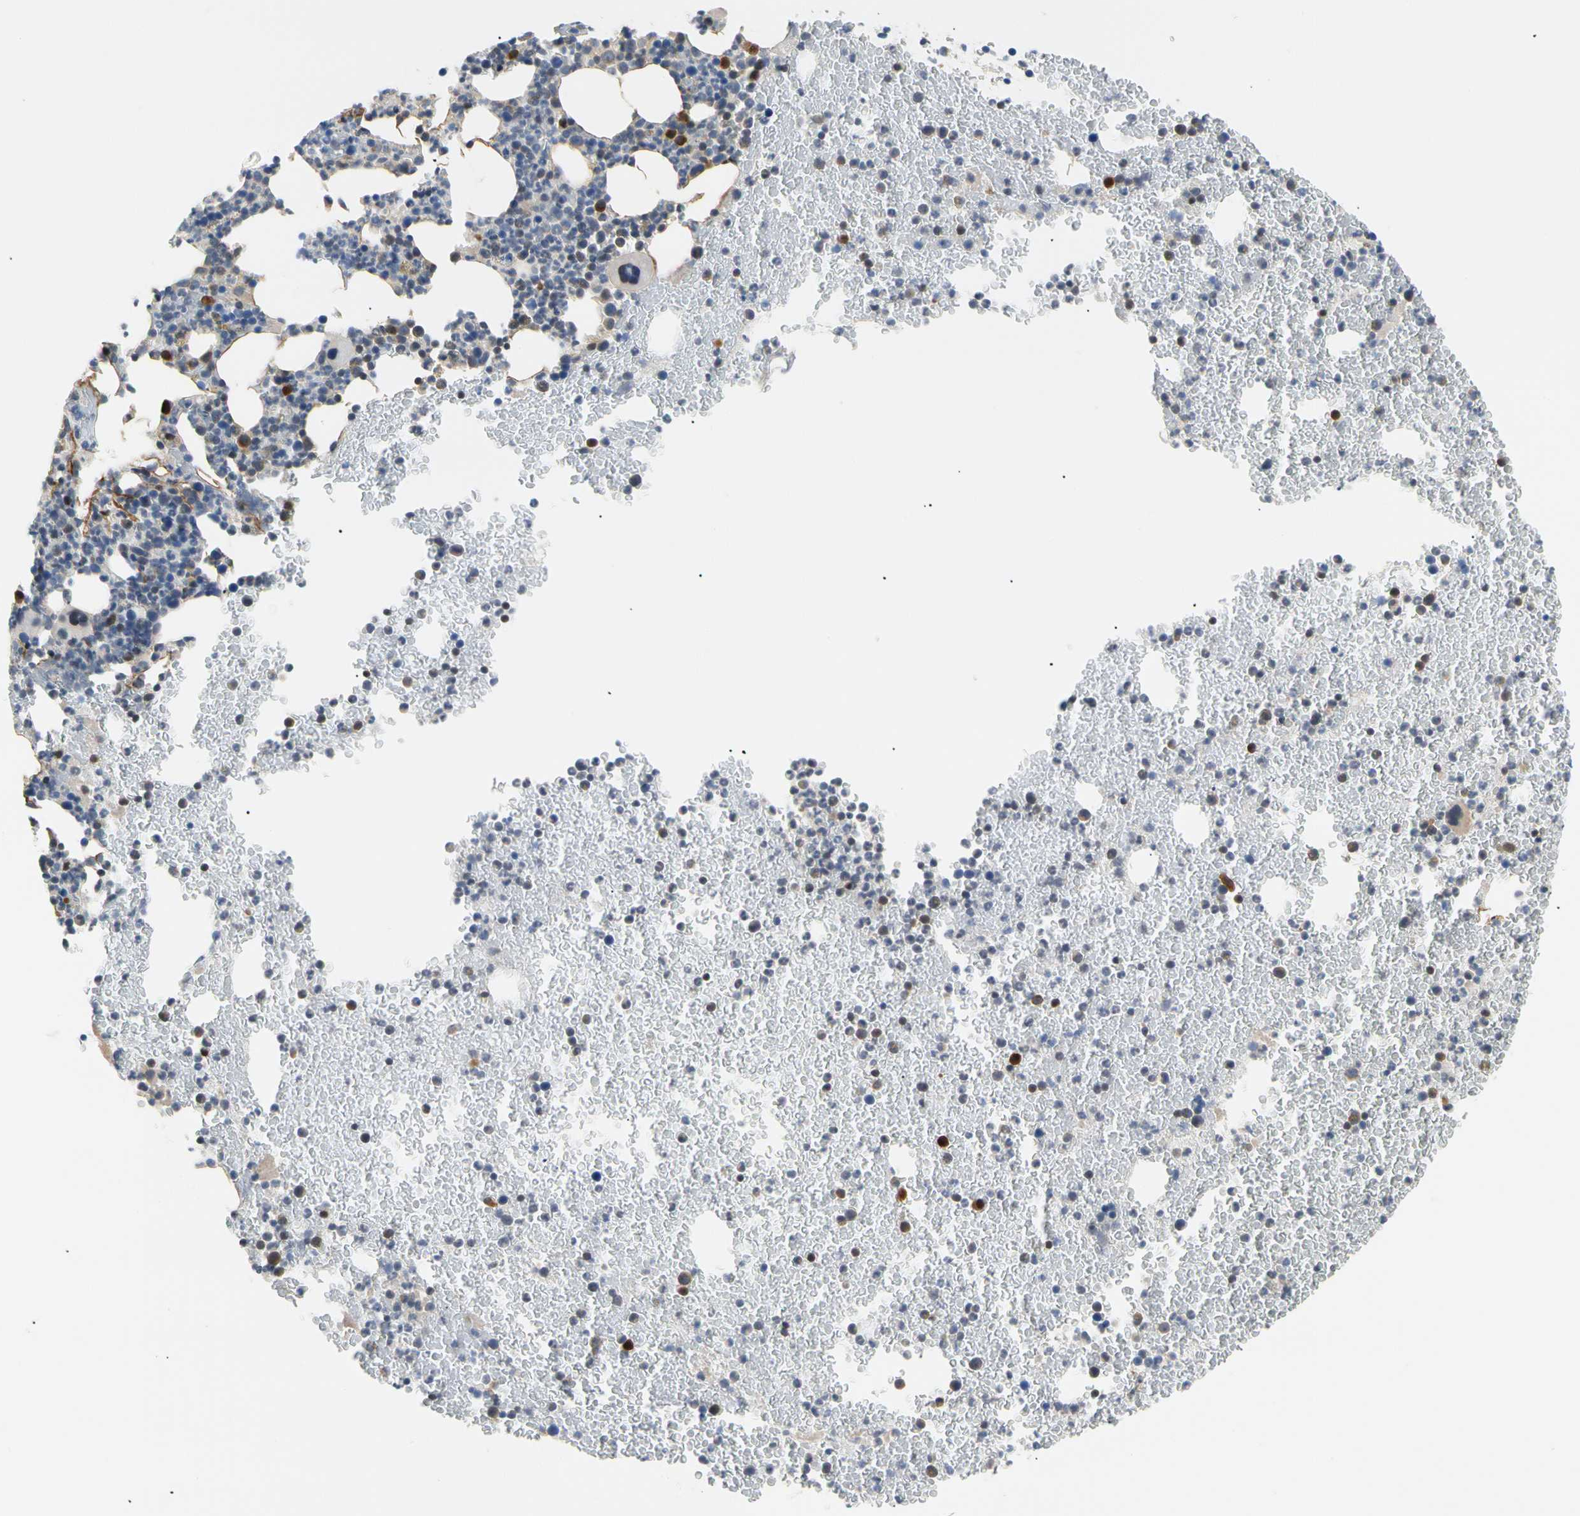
{"staining": {"intensity": "weak", "quantity": "<25%", "location": "cytoplasmic/membranous"}, "tissue": "bone marrow", "cell_type": "Hematopoietic cells", "image_type": "normal", "snomed": [{"axis": "morphology", "description": "Normal tissue, NOS"}, {"axis": "topography", "description": "Bone marrow"}], "caption": "Human bone marrow stained for a protein using immunohistochemistry (IHC) demonstrates no expression in hematopoietic cells.", "gene": "SEC23B", "patient": {"sex": "female", "age": 52}}